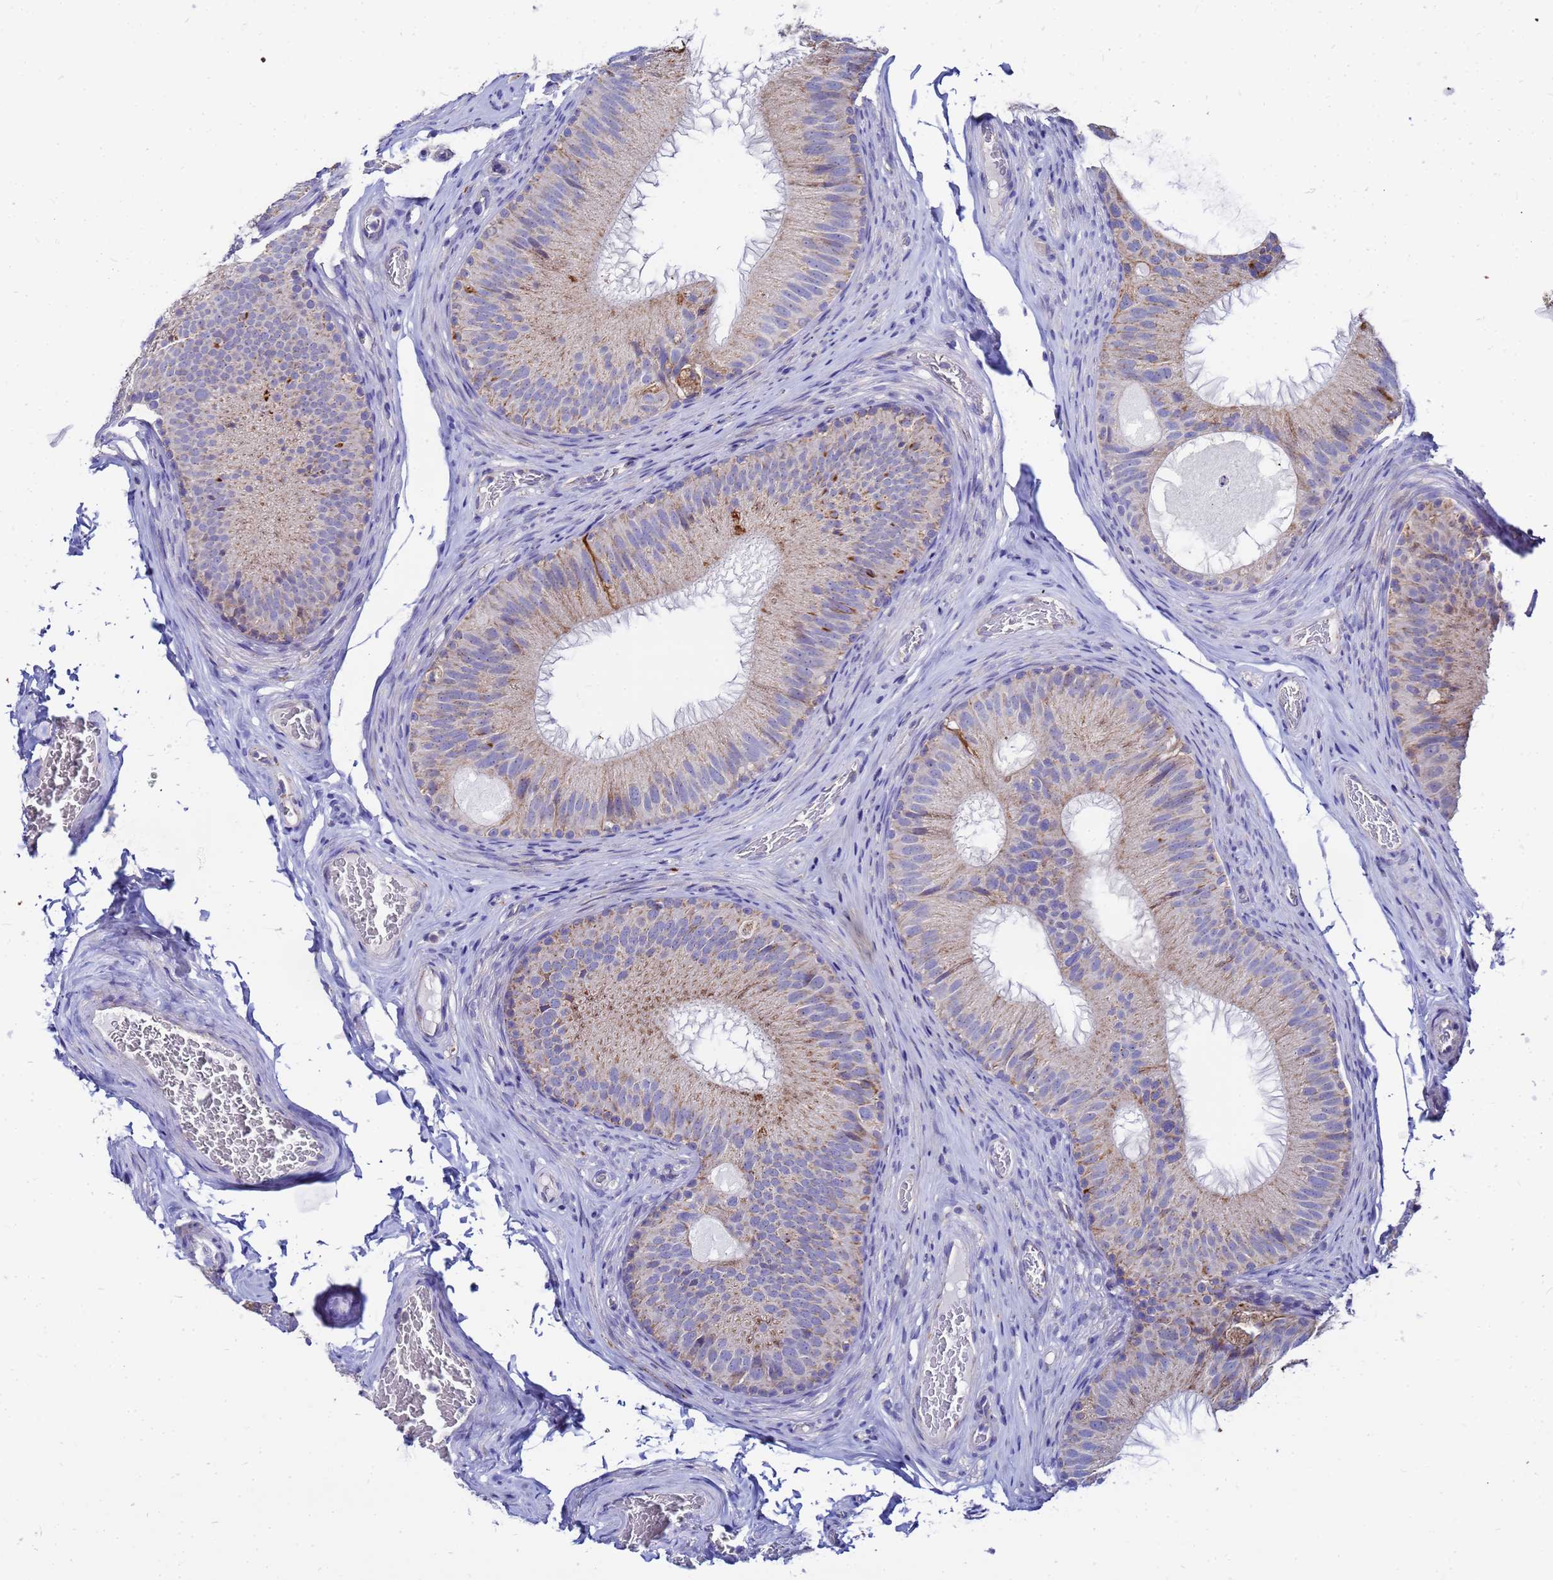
{"staining": {"intensity": "moderate", "quantity": "<25%", "location": "cytoplasmic/membranous"}, "tissue": "epididymis", "cell_type": "Glandular cells", "image_type": "normal", "snomed": [{"axis": "morphology", "description": "Normal tissue, NOS"}, {"axis": "topography", "description": "Epididymis"}], "caption": "Epididymis stained for a protein (brown) demonstrates moderate cytoplasmic/membranous positive staining in approximately <25% of glandular cells.", "gene": "FAHD2A", "patient": {"sex": "male", "age": 34}}